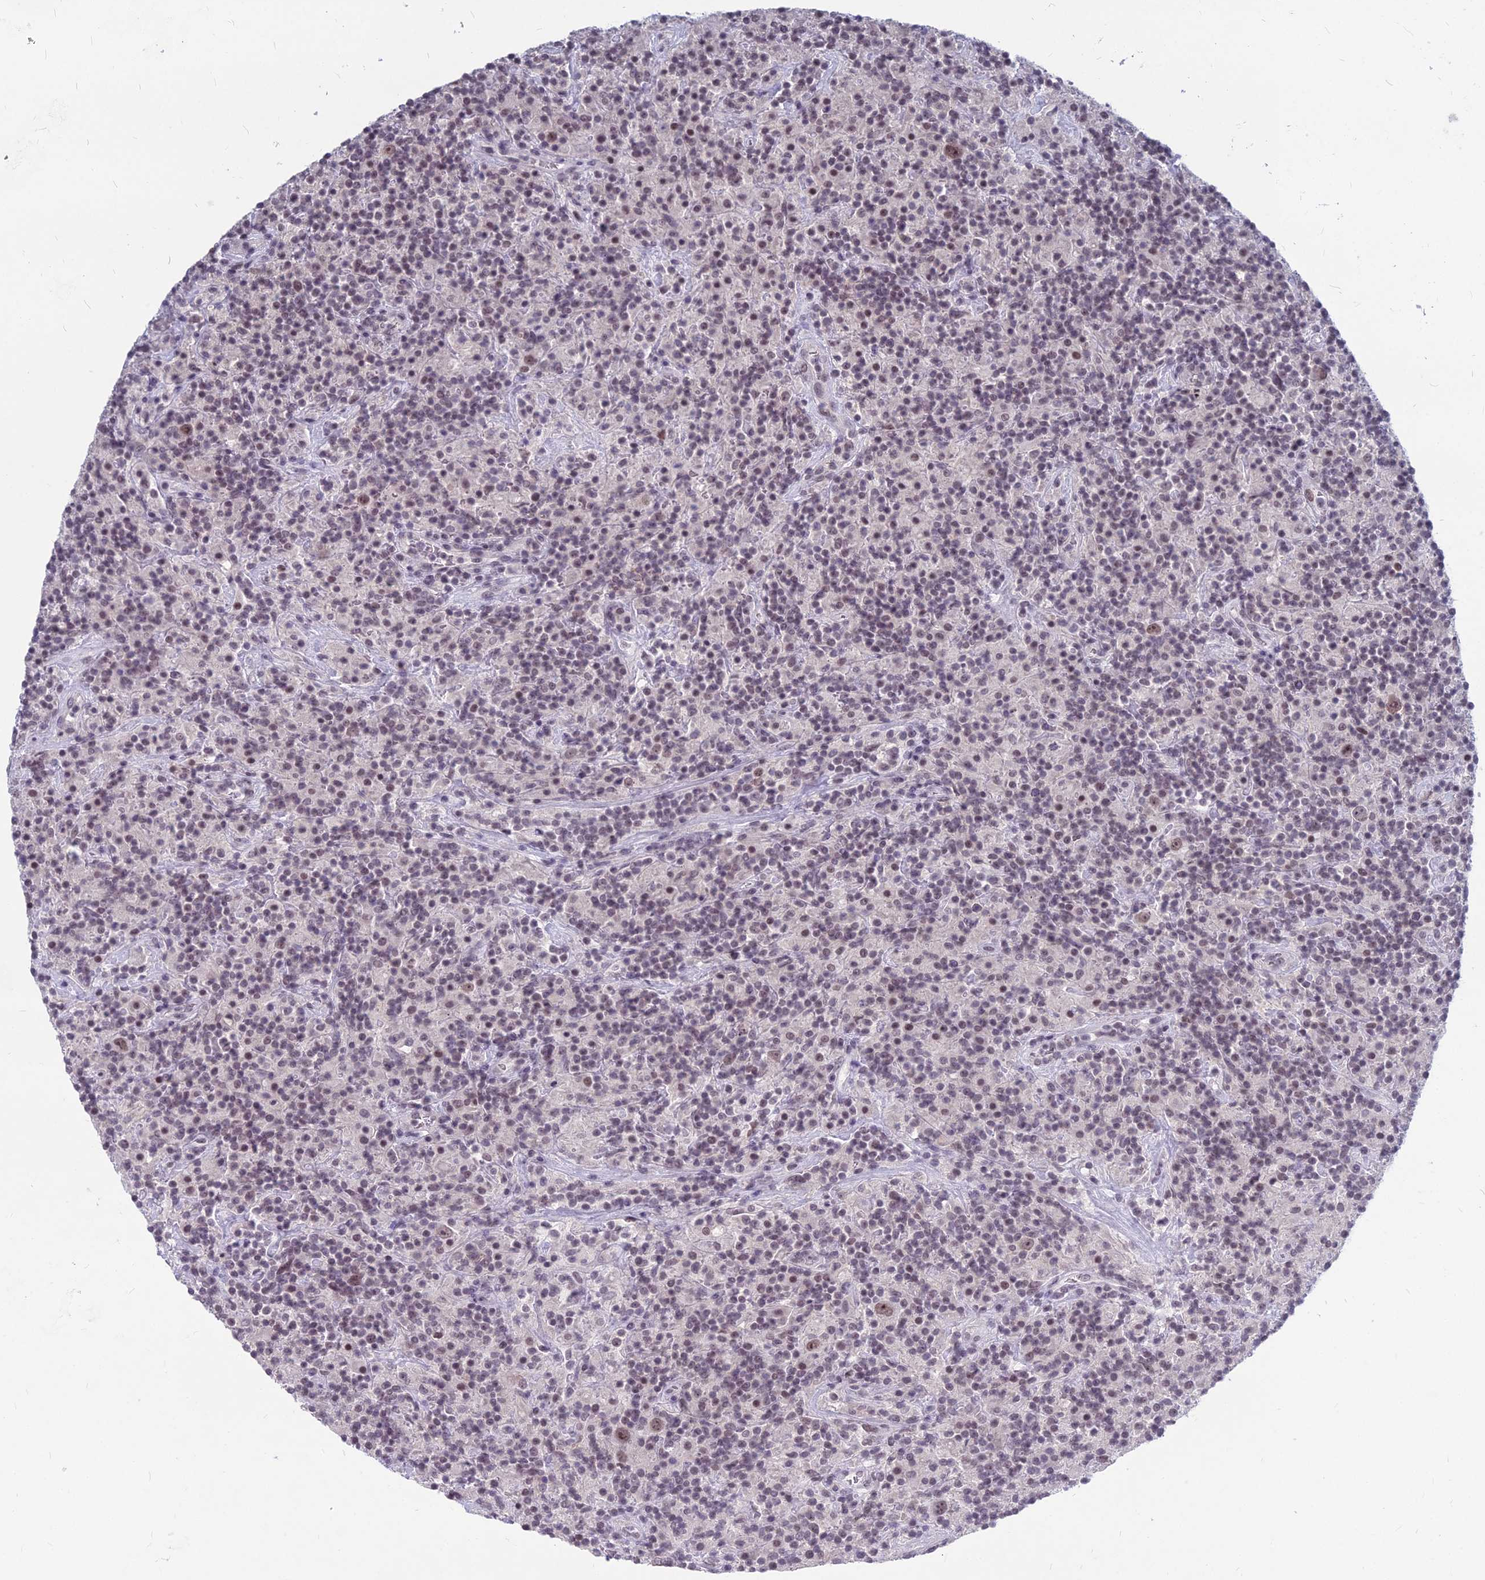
{"staining": {"intensity": "moderate", "quantity": ">75%", "location": "nuclear"}, "tissue": "lymphoma", "cell_type": "Tumor cells", "image_type": "cancer", "snomed": [{"axis": "morphology", "description": "Hodgkin's disease, NOS"}, {"axis": "topography", "description": "Lymph node"}], "caption": "Lymphoma stained for a protein demonstrates moderate nuclear positivity in tumor cells.", "gene": "KAT7", "patient": {"sex": "male", "age": 70}}